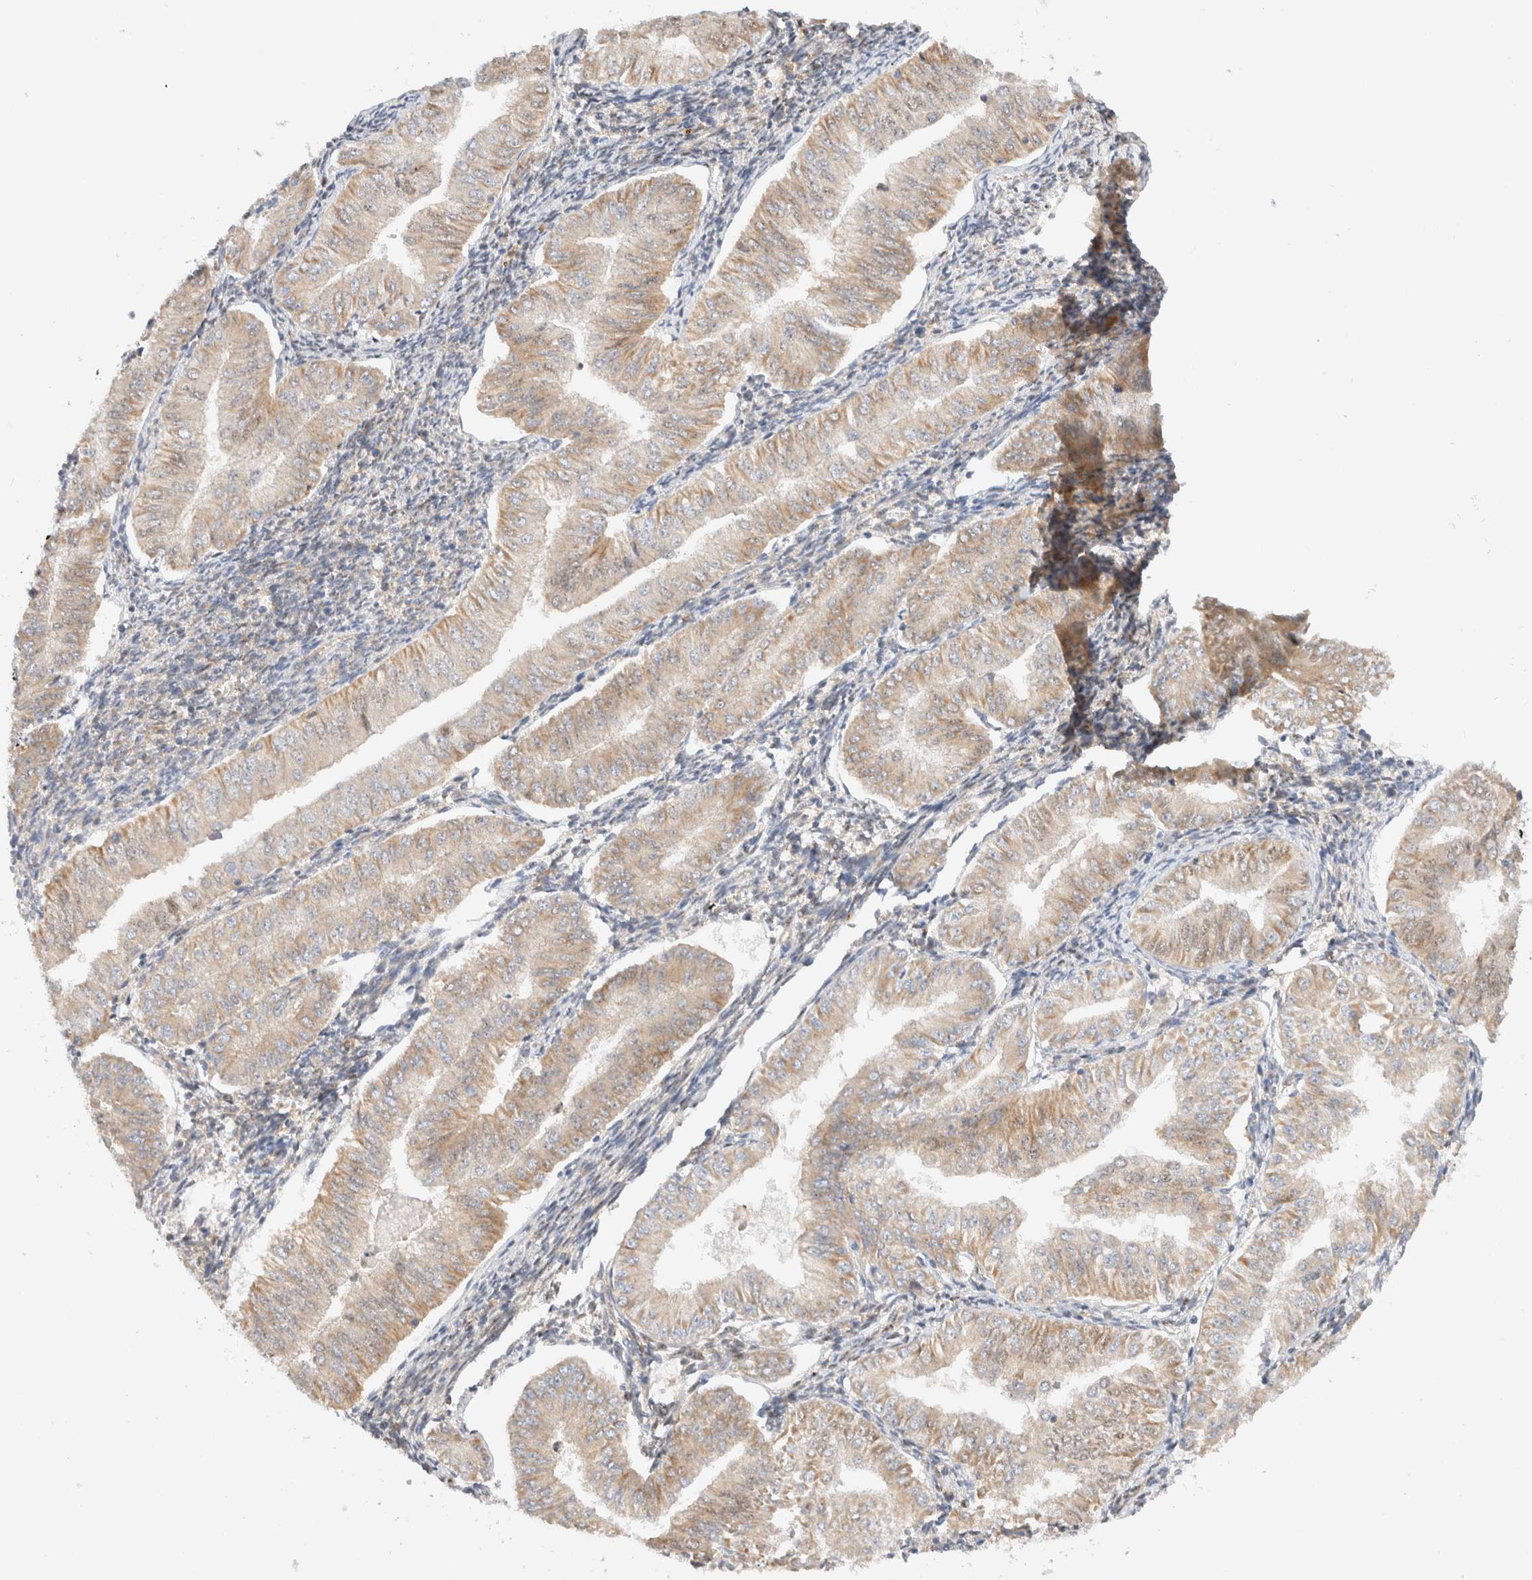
{"staining": {"intensity": "weak", "quantity": ">75%", "location": "cytoplasmic/membranous"}, "tissue": "endometrial cancer", "cell_type": "Tumor cells", "image_type": "cancer", "snomed": [{"axis": "morphology", "description": "Normal tissue, NOS"}, {"axis": "morphology", "description": "Adenocarcinoma, NOS"}, {"axis": "topography", "description": "Endometrium"}], "caption": "Immunohistochemistry image of human endometrial cancer stained for a protein (brown), which exhibits low levels of weak cytoplasmic/membranous staining in approximately >75% of tumor cells.", "gene": "RABEP1", "patient": {"sex": "female", "age": 53}}